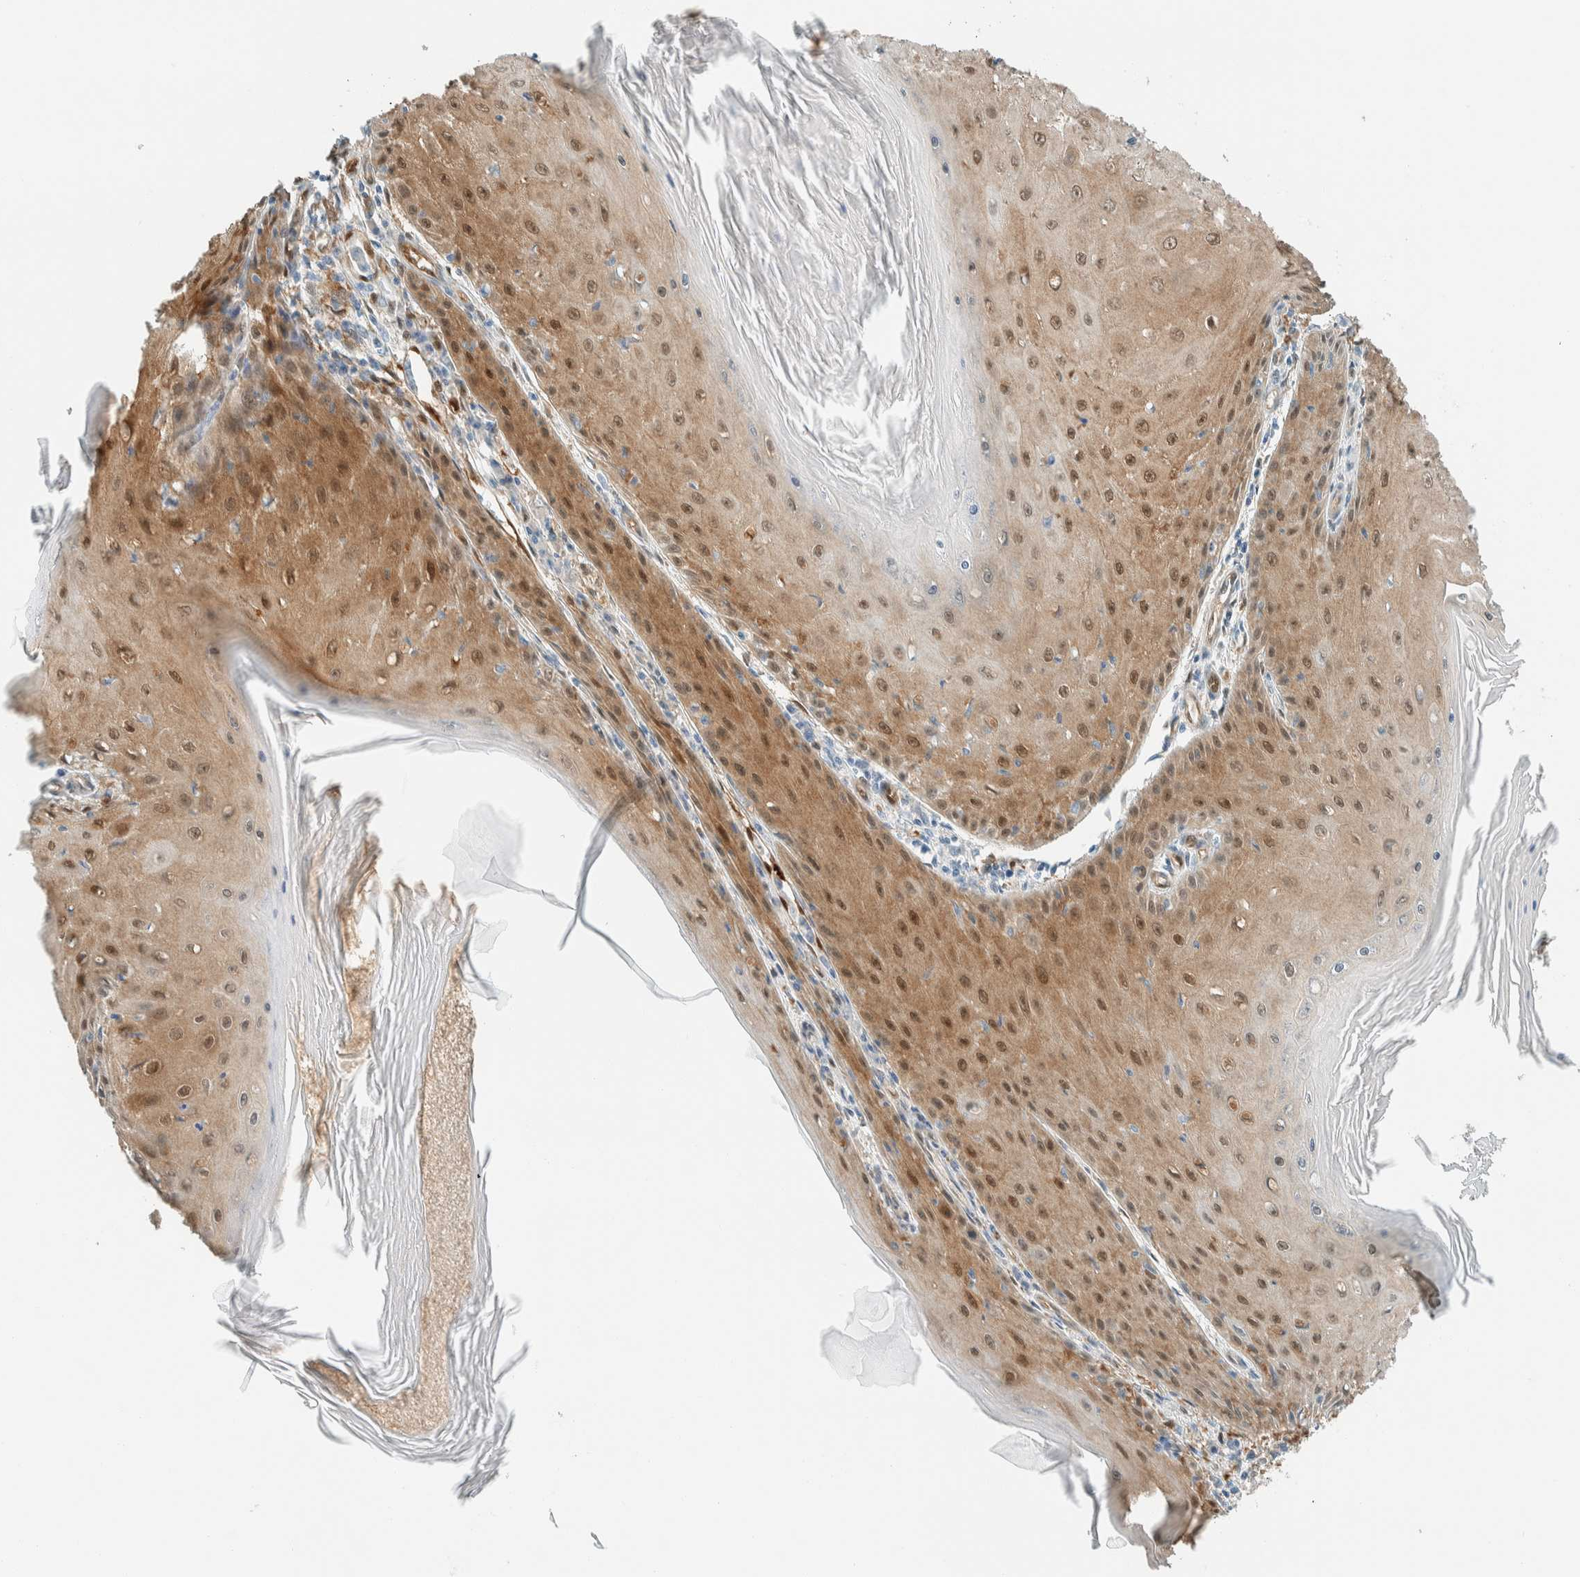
{"staining": {"intensity": "moderate", "quantity": ">75%", "location": "cytoplasmic/membranous,nuclear"}, "tissue": "skin cancer", "cell_type": "Tumor cells", "image_type": "cancer", "snomed": [{"axis": "morphology", "description": "Squamous cell carcinoma, NOS"}, {"axis": "topography", "description": "Skin"}], "caption": "IHC histopathology image of human skin cancer (squamous cell carcinoma) stained for a protein (brown), which shows medium levels of moderate cytoplasmic/membranous and nuclear staining in about >75% of tumor cells.", "gene": "NXN", "patient": {"sex": "female", "age": 73}}